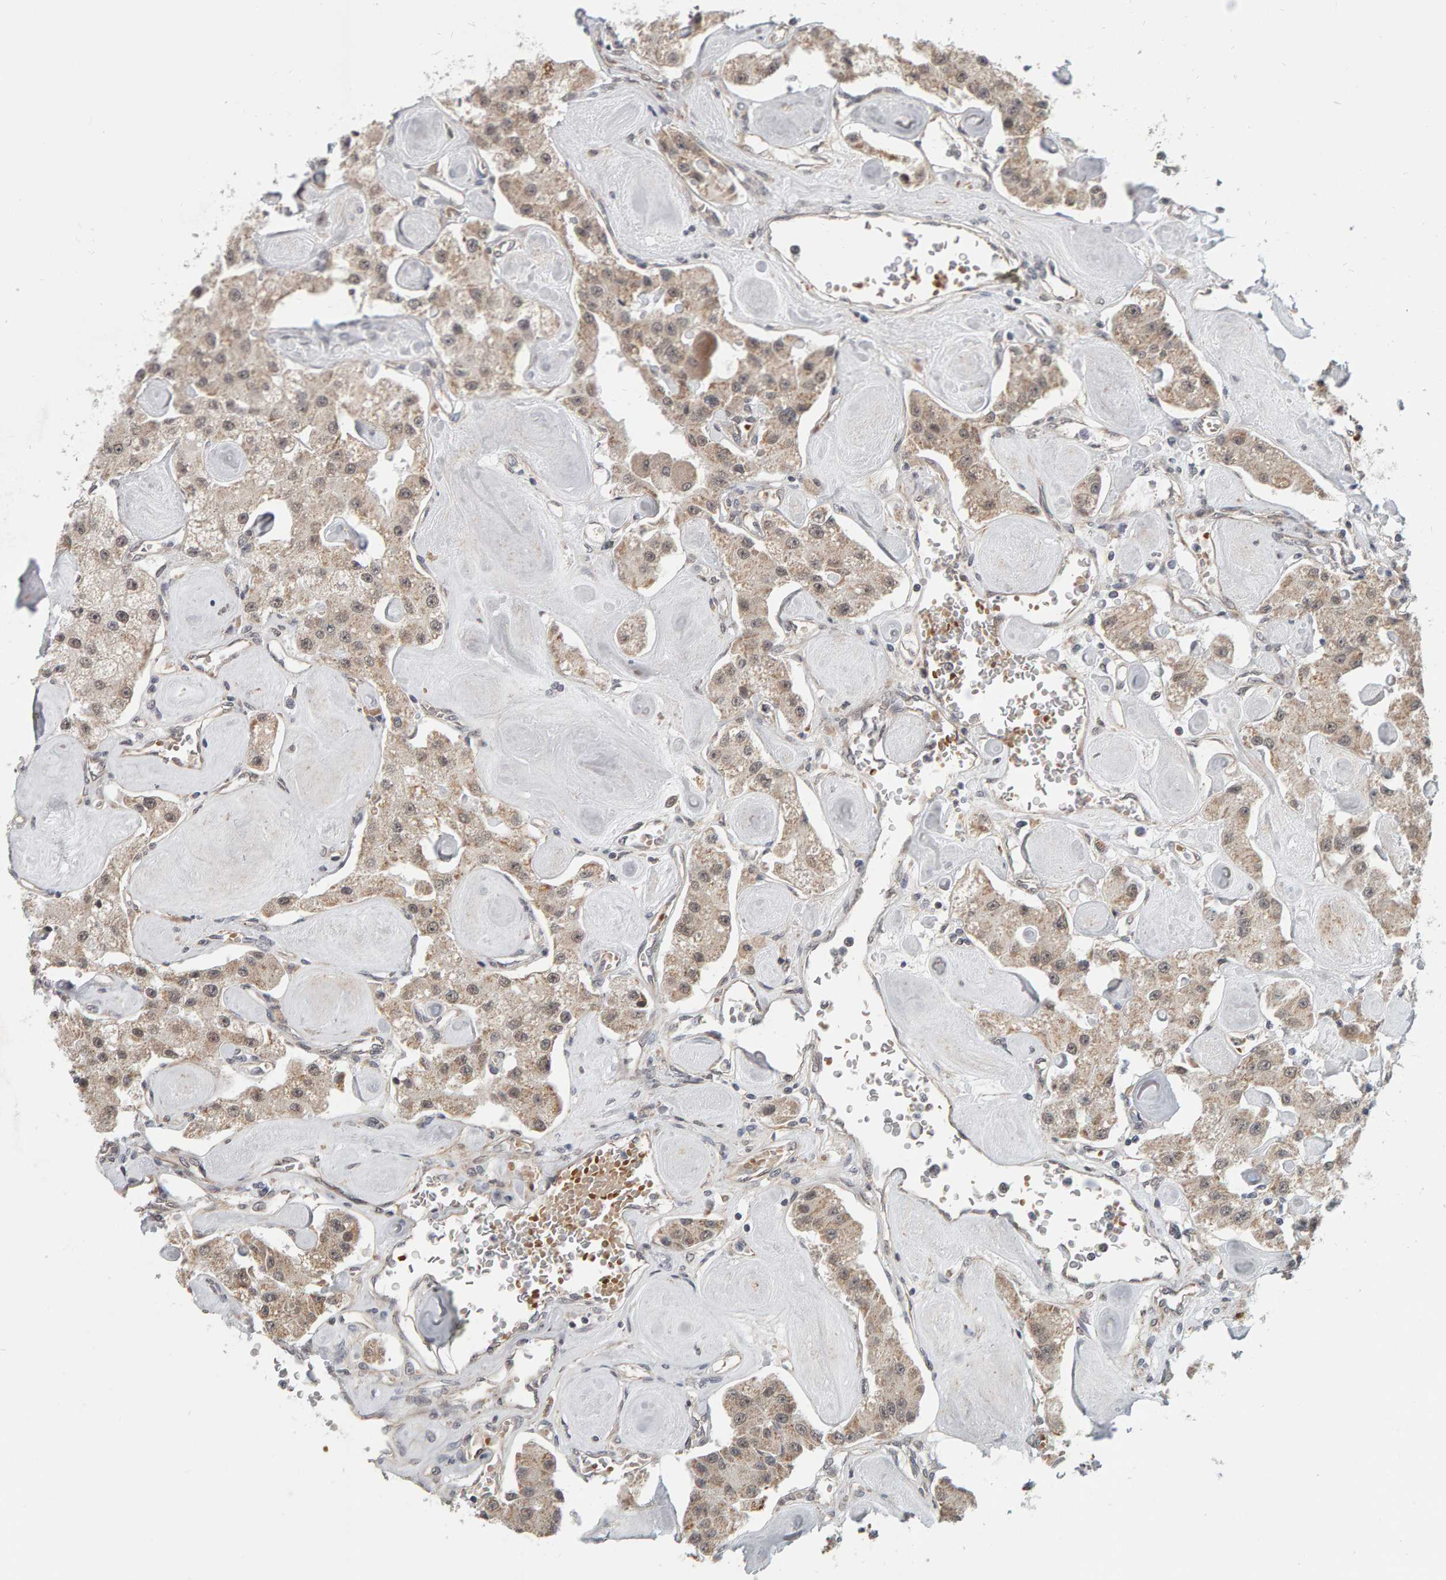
{"staining": {"intensity": "moderate", "quantity": ">75%", "location": "cytoplasmic/membranous,nuclear"}, "tissue": "carcinoid", "cell_type": "Tumor cells", "image_type": "cancer", "snomed": [{"axis": "morphology", "description": "Carcinoid, malignant, NOS"}, {"axis": "topography", "description": "Pancreas"}], "caption": "Malignant carcinoid was stained to show a protein in brown. There is medium levels of moderate cytoplasmic/membranous and nuclear expression in about >75% of tumor cells. The staining is performed using DAB (3,3'-diaminobenzidine) brown chromogen to label protein expression. The nuclei are counter-stained blue using hematoxylin.", "gene": "DAP3", "patient": {"sex": "male", "age": 41}}